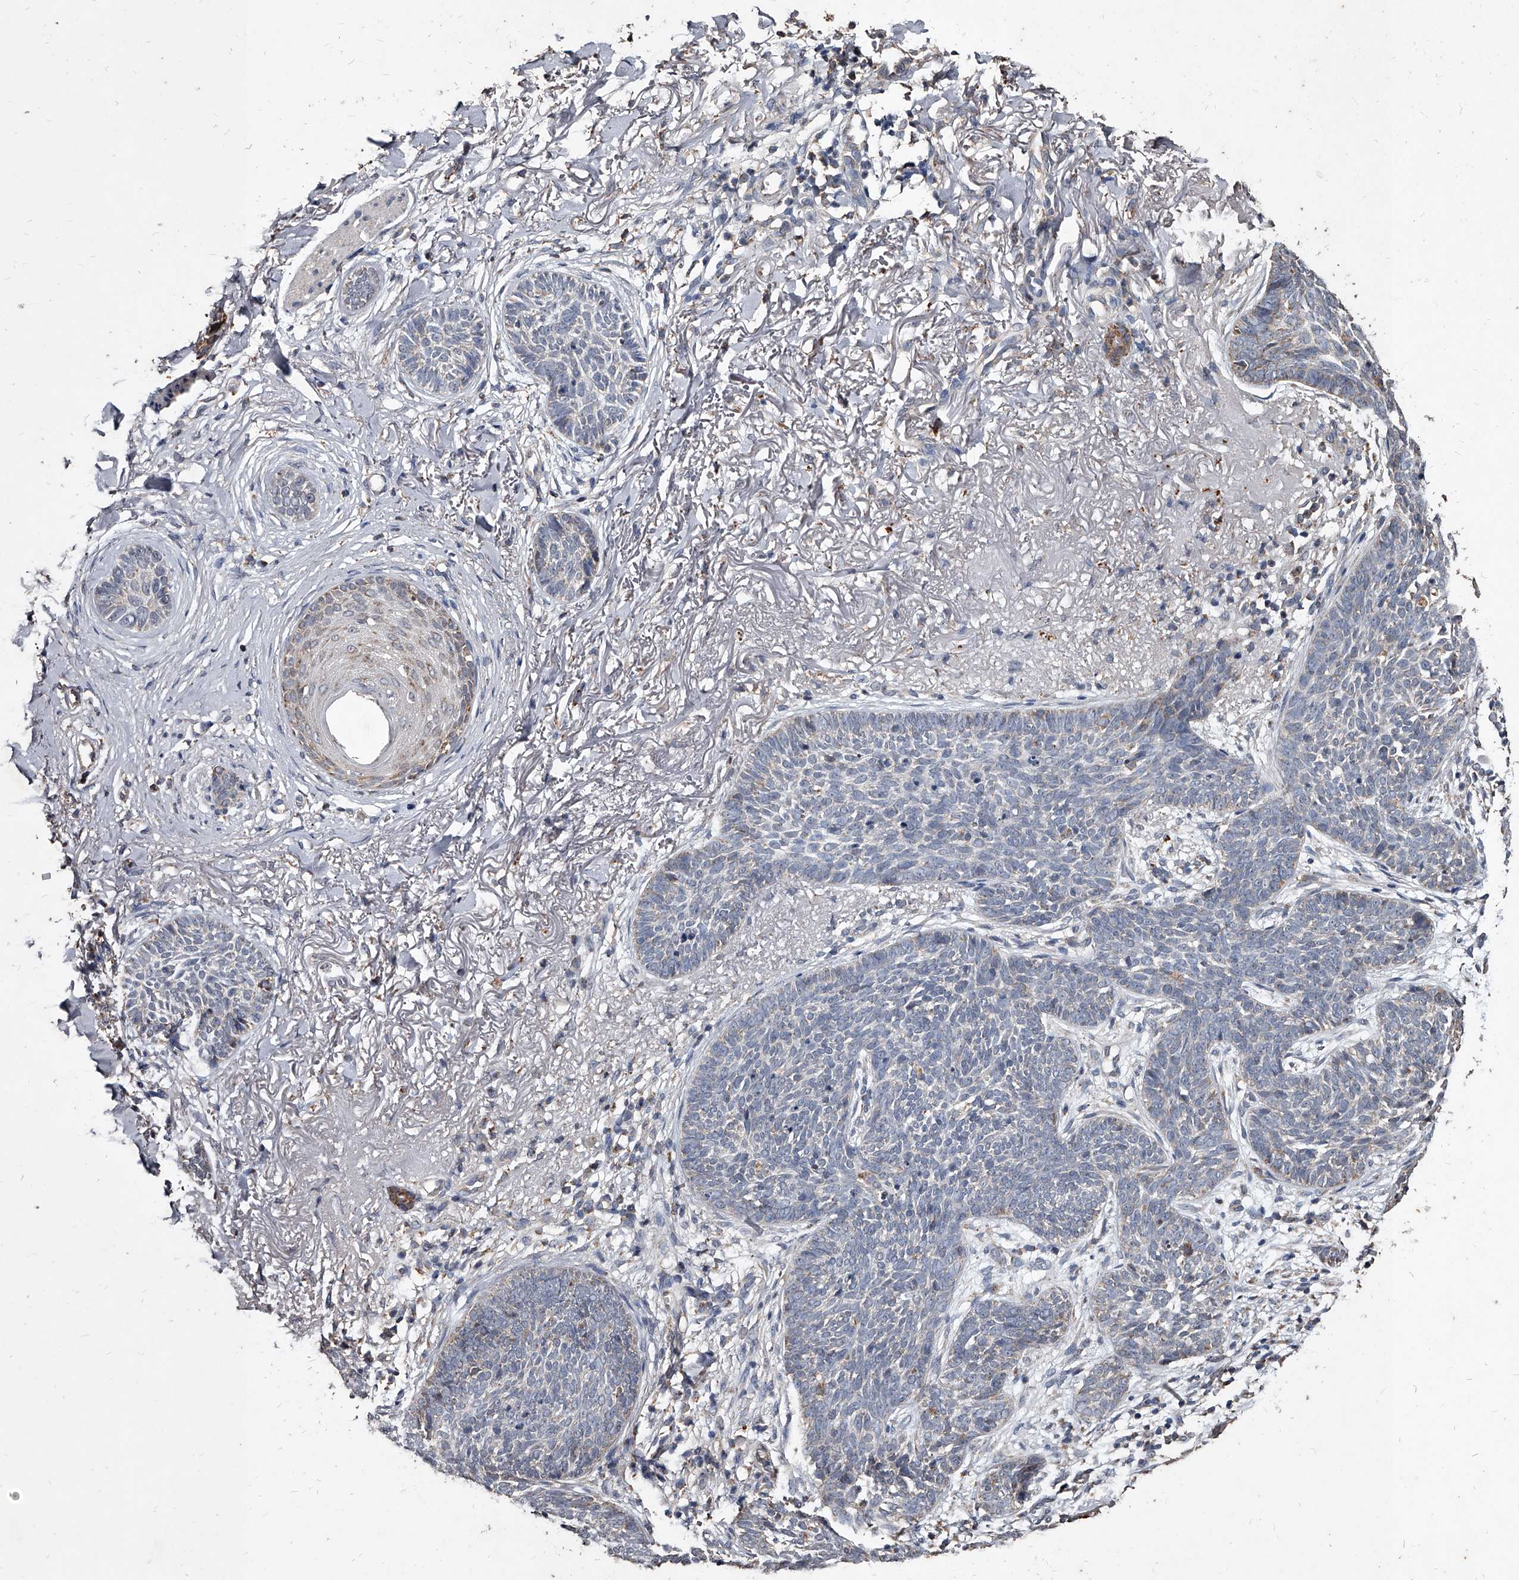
{"staining": {"intensity": "negative", "quantity": "none", "location": "none"}, "tissue": "skin cancer", "cell_type": "Tumor cells", "image_type": "cancer", "snomed": [{"axis": "morphology", "description": "Basal cell carcinoma"}, {"axis": "topography", "description": "Skin"}], "caption": "Immunohistochemistry image of basal cell carcinoma (skin) stained for a protein (brown), which reveals no staining in tumor cells.", "gene": "GPR183", "patient": {"sex": "female", "age": 70}}